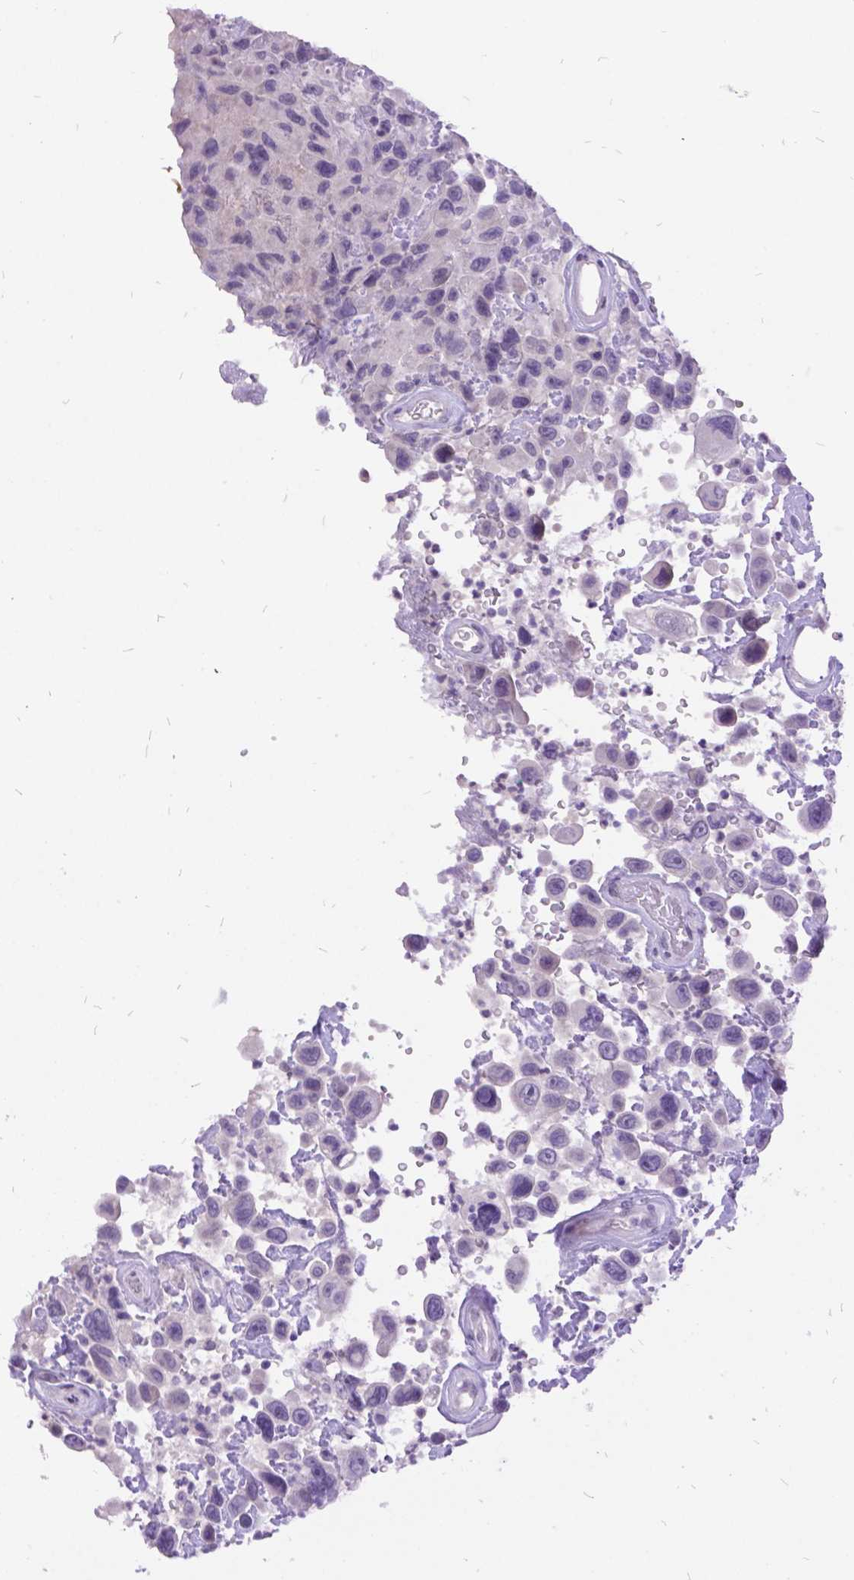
{"staining": {"intensity": "negative", "quantity": "none", "location": "none"}, "tissue": "urothelial cancer", "cell_type": "Tumor cells", "image_type": "cancer", "snomed": [{"axis": "morphology", "description": "Urothelial carcinoma, High grade"}, {"axis": "topography", "description": "Urinary bladder"}], "caption": "Micrograph shows no significant protein expression in tumor cells of urothelial cancer.", "gene": "ITGB6", "patient": {"sex": "male", "age": 53}}